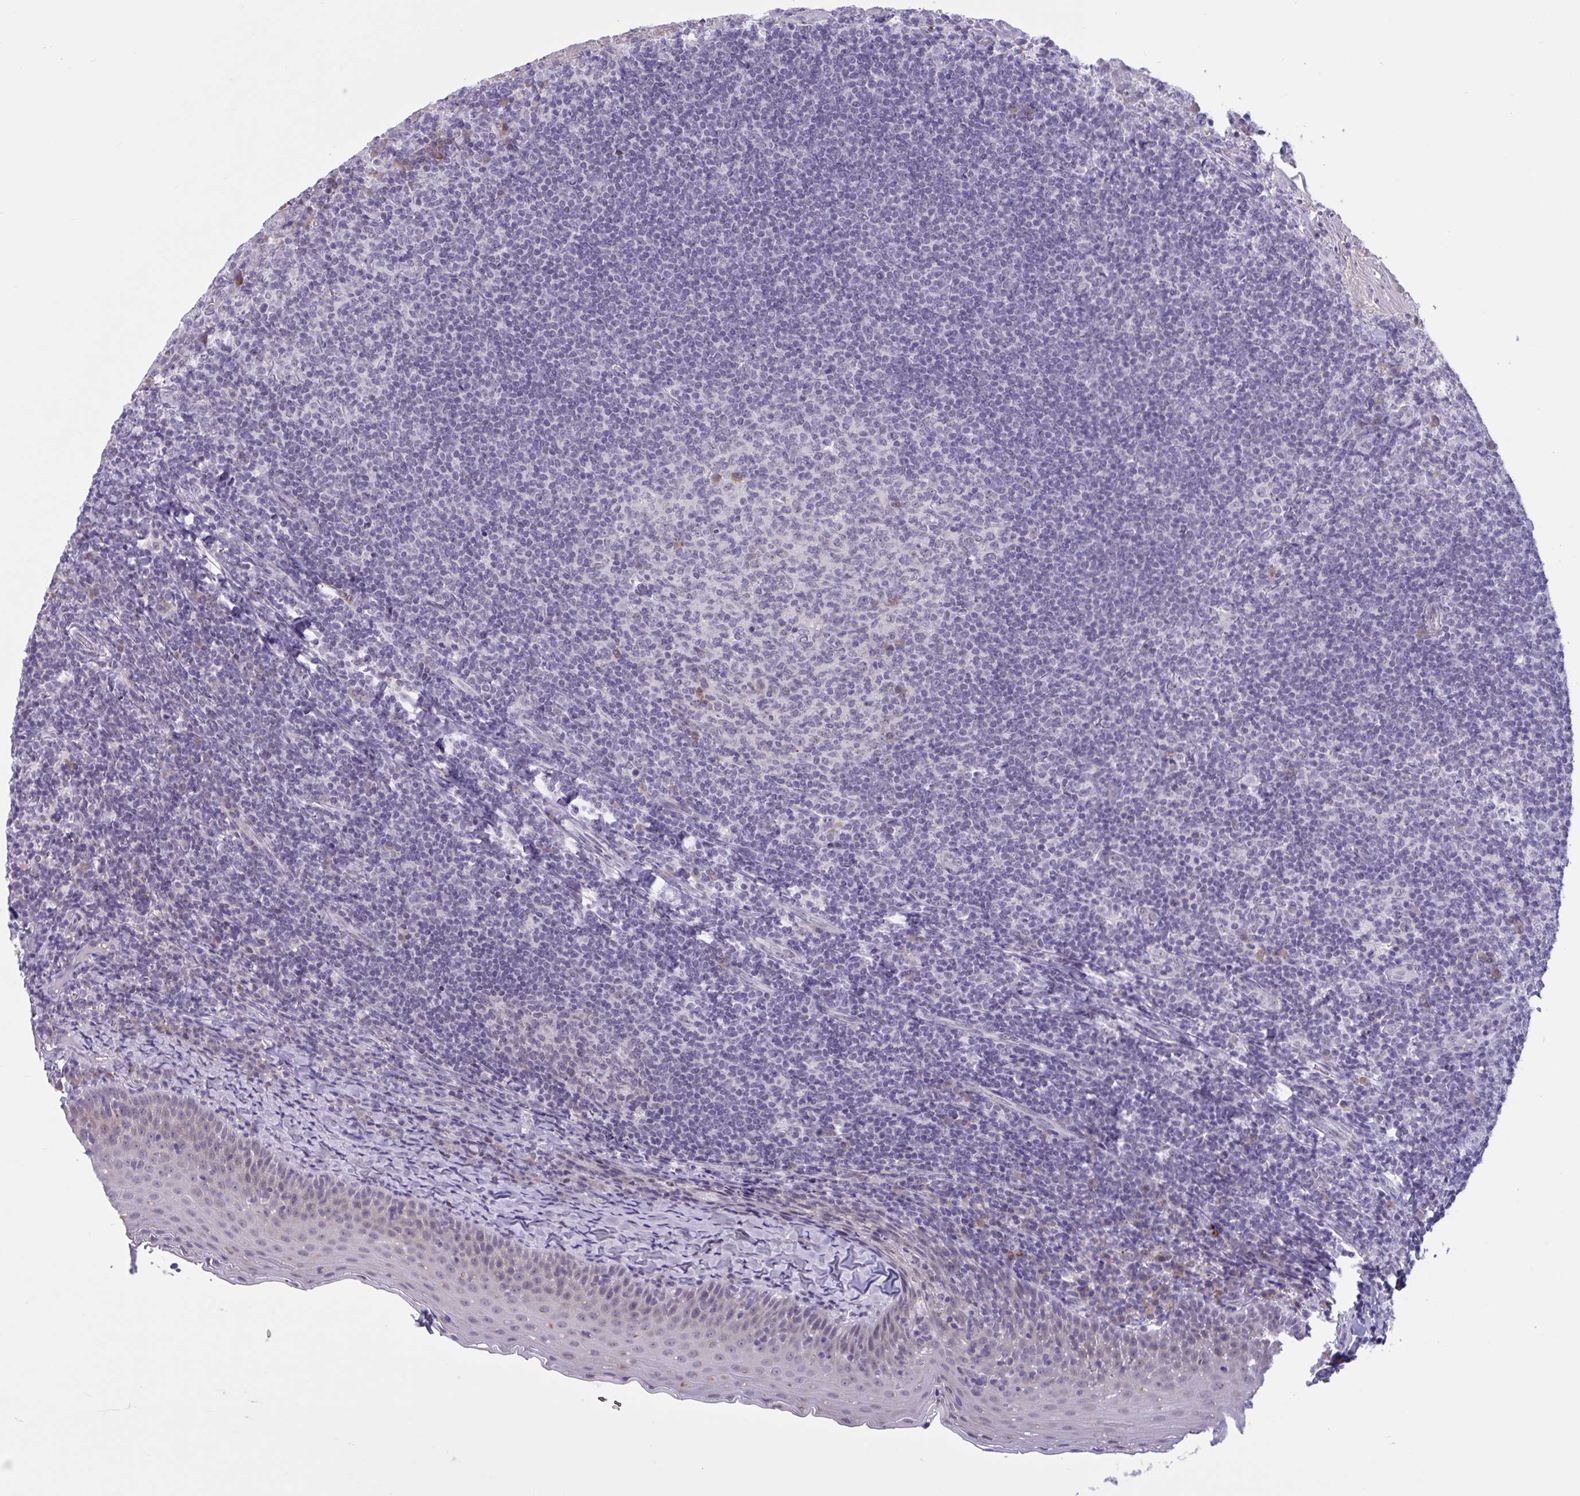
{"staining": {"intensity": "negative", "quantity": "none", "location": "none"}, "tissue": "tonsil", "cell_type": "Germinal center cells", "image_type": "normal", "snomed": [{"axis": "morphology", "description": "Normal tissue, NOS"}, {"axis": "topography", "description": "Tonsil"}], "caption": "This is a image of IHC staining of benign tonsil, which shows no staining in germinal center cells.", "gene": "CNGB3", "patient": {"sex": "female", "age": 10}}